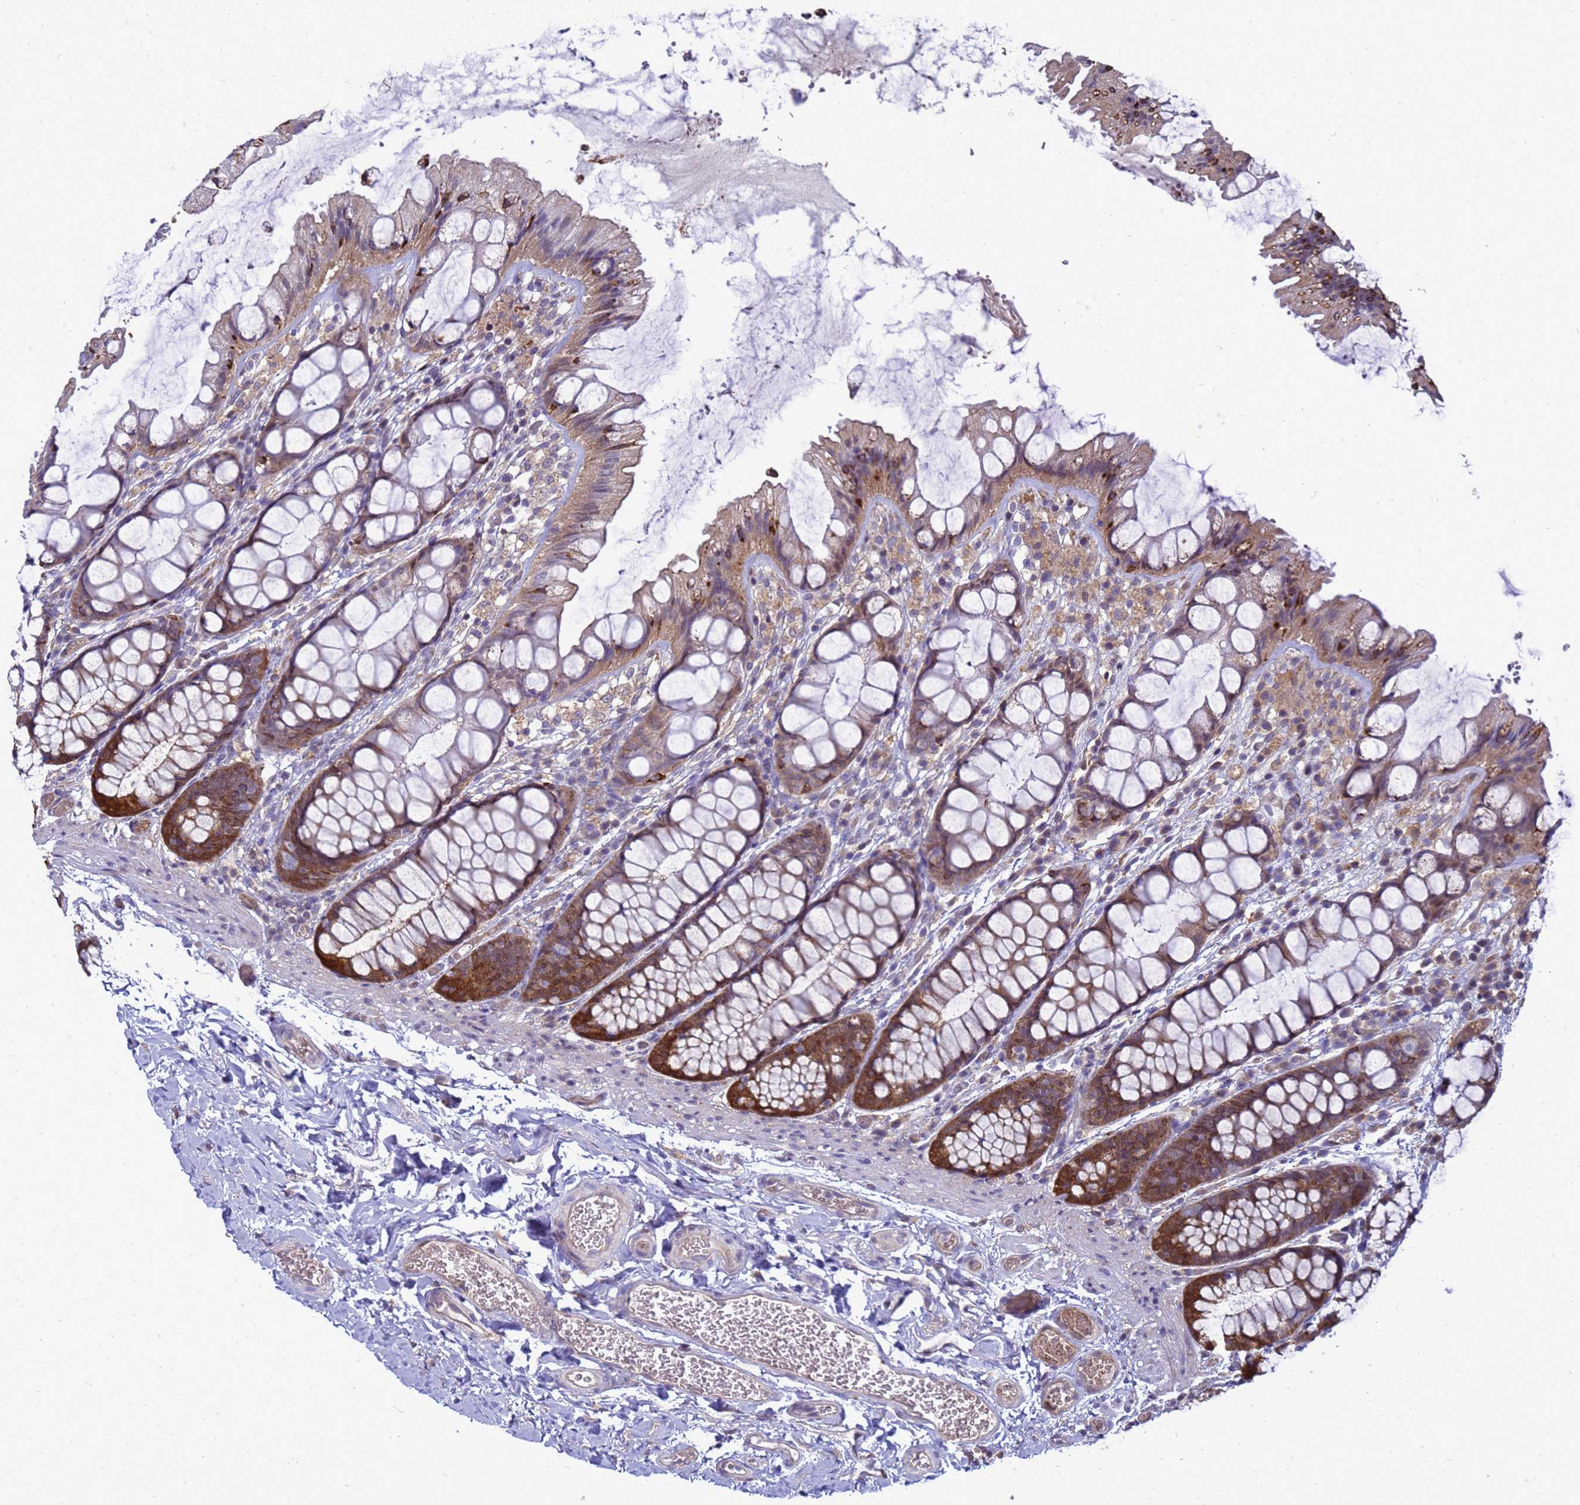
{"staining": {"intensity": "weak", "quantity": ">75%", "location": "cytoplasmic/membranous"}, "tissue": "colon", "cell_type": "Endothelial cells", "image_type": "normal", "snomed": [{"axis": "morphology", "description": "Normal tissue, NOS"}, {"axis": "topography", "description": "Colon"}], "caption": "Protein expression analysis of normal human colon reveals weak cytoplasmic/membranous staining in approximately >75% of endothelial cells. The staining was performed using DAB (3,3'-diaminobenzidine) to visualize the protein expression in brown, while the nuclei were stained in blue with hematoxylin (Magnification: 20x).", "gene": "EIF4EBP3", "patient": {"sex": "male", "age": 47}}